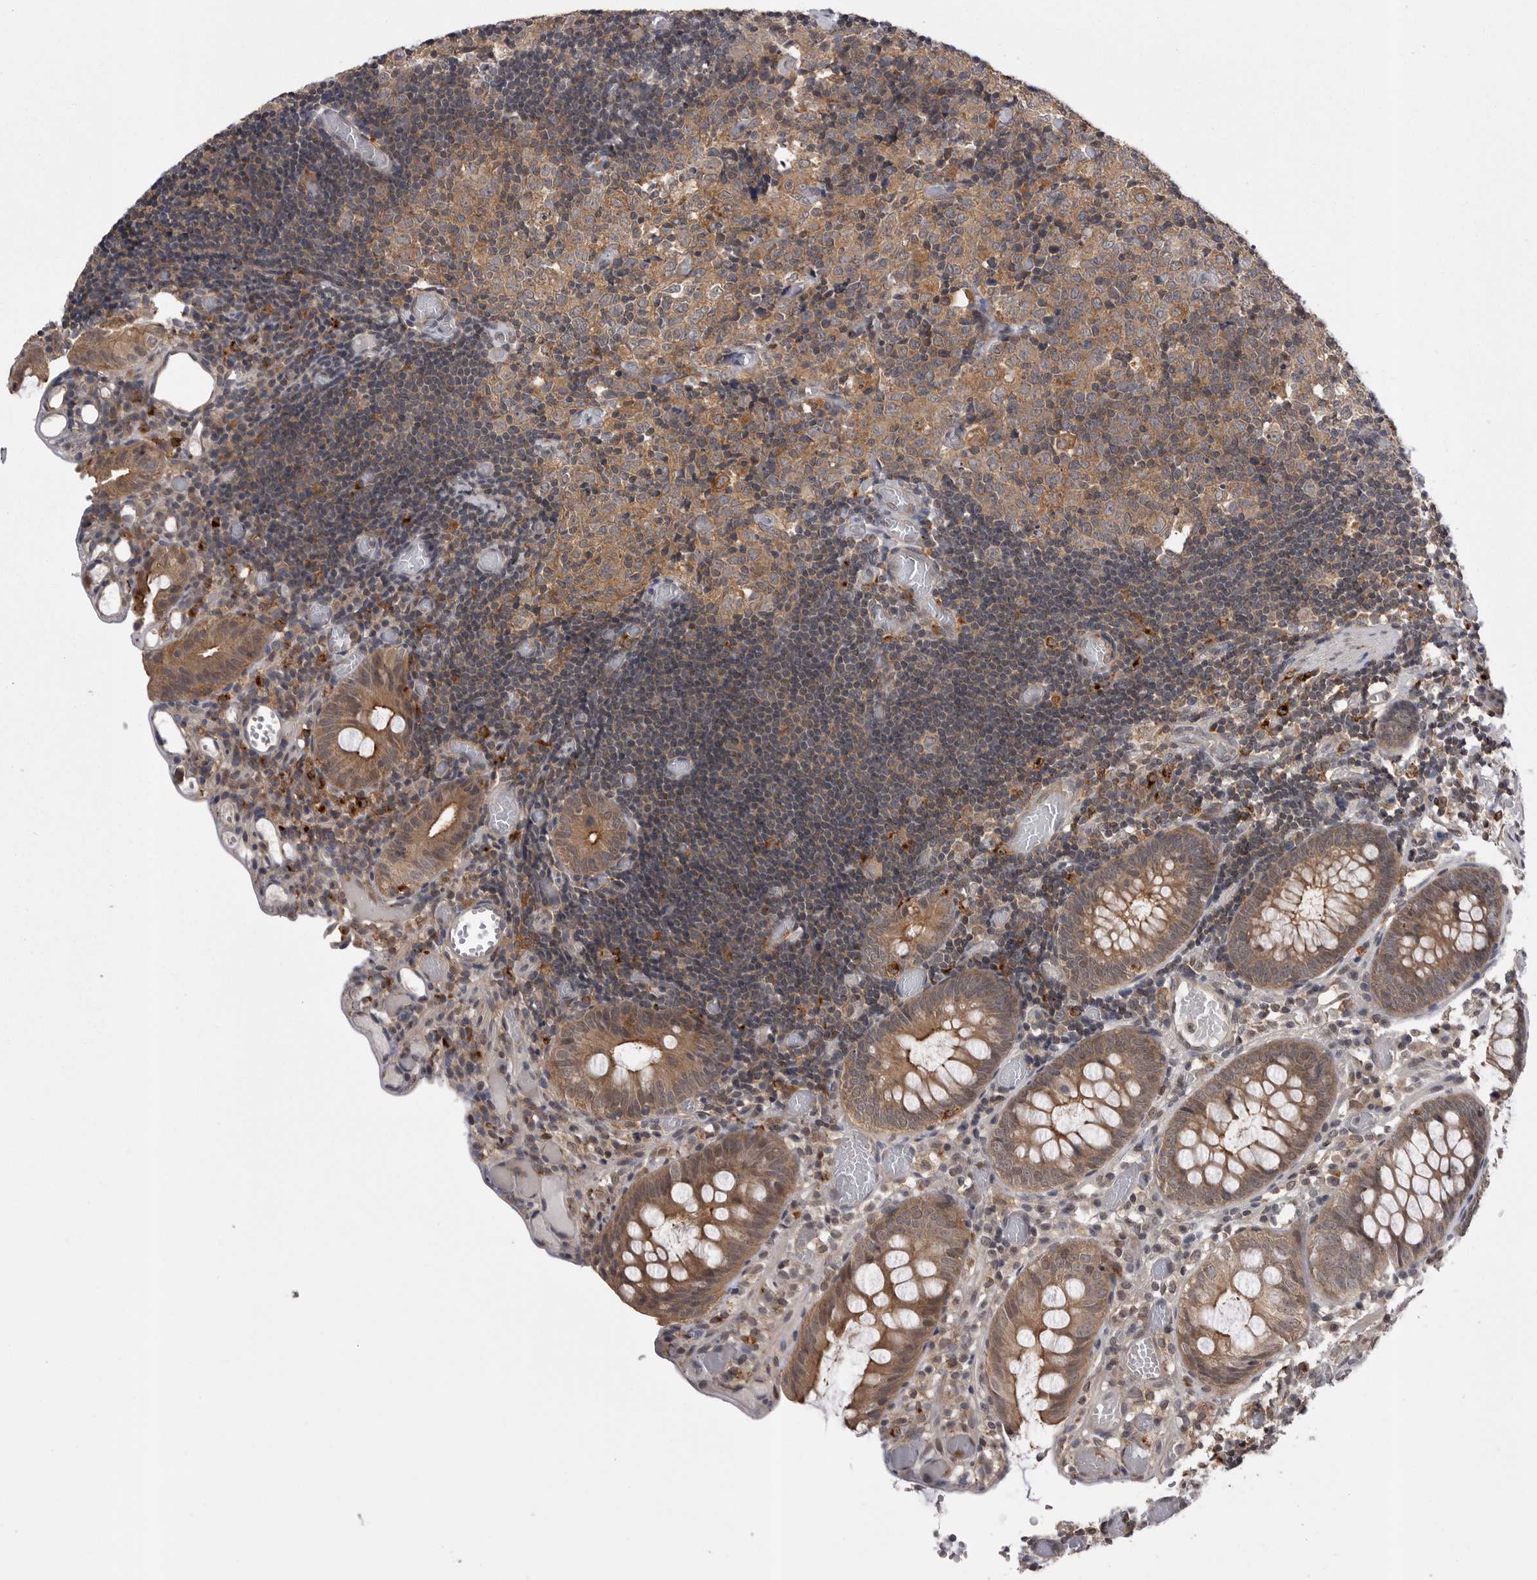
{"staining": {"intensity": "weak", "quantity": ">75%", "location": "cytoplasmic/membranous"}, "tissue": "colon", "cell_type": "Endothelial cells", "image_type": "normal", "snomed": [{"axis": "morphology", "description": "Normal tissue, NOS"}, {"axis": "topography", "description": "Colon"}], "caption": "About >75% of endothelial cells in benign human colon reveal weak cytoplasmic/membranous protein positivity as visualized by brown immunohistochemical staining.", "gene": "AOAH", "patient": {"sex": "male", "age": 14}}